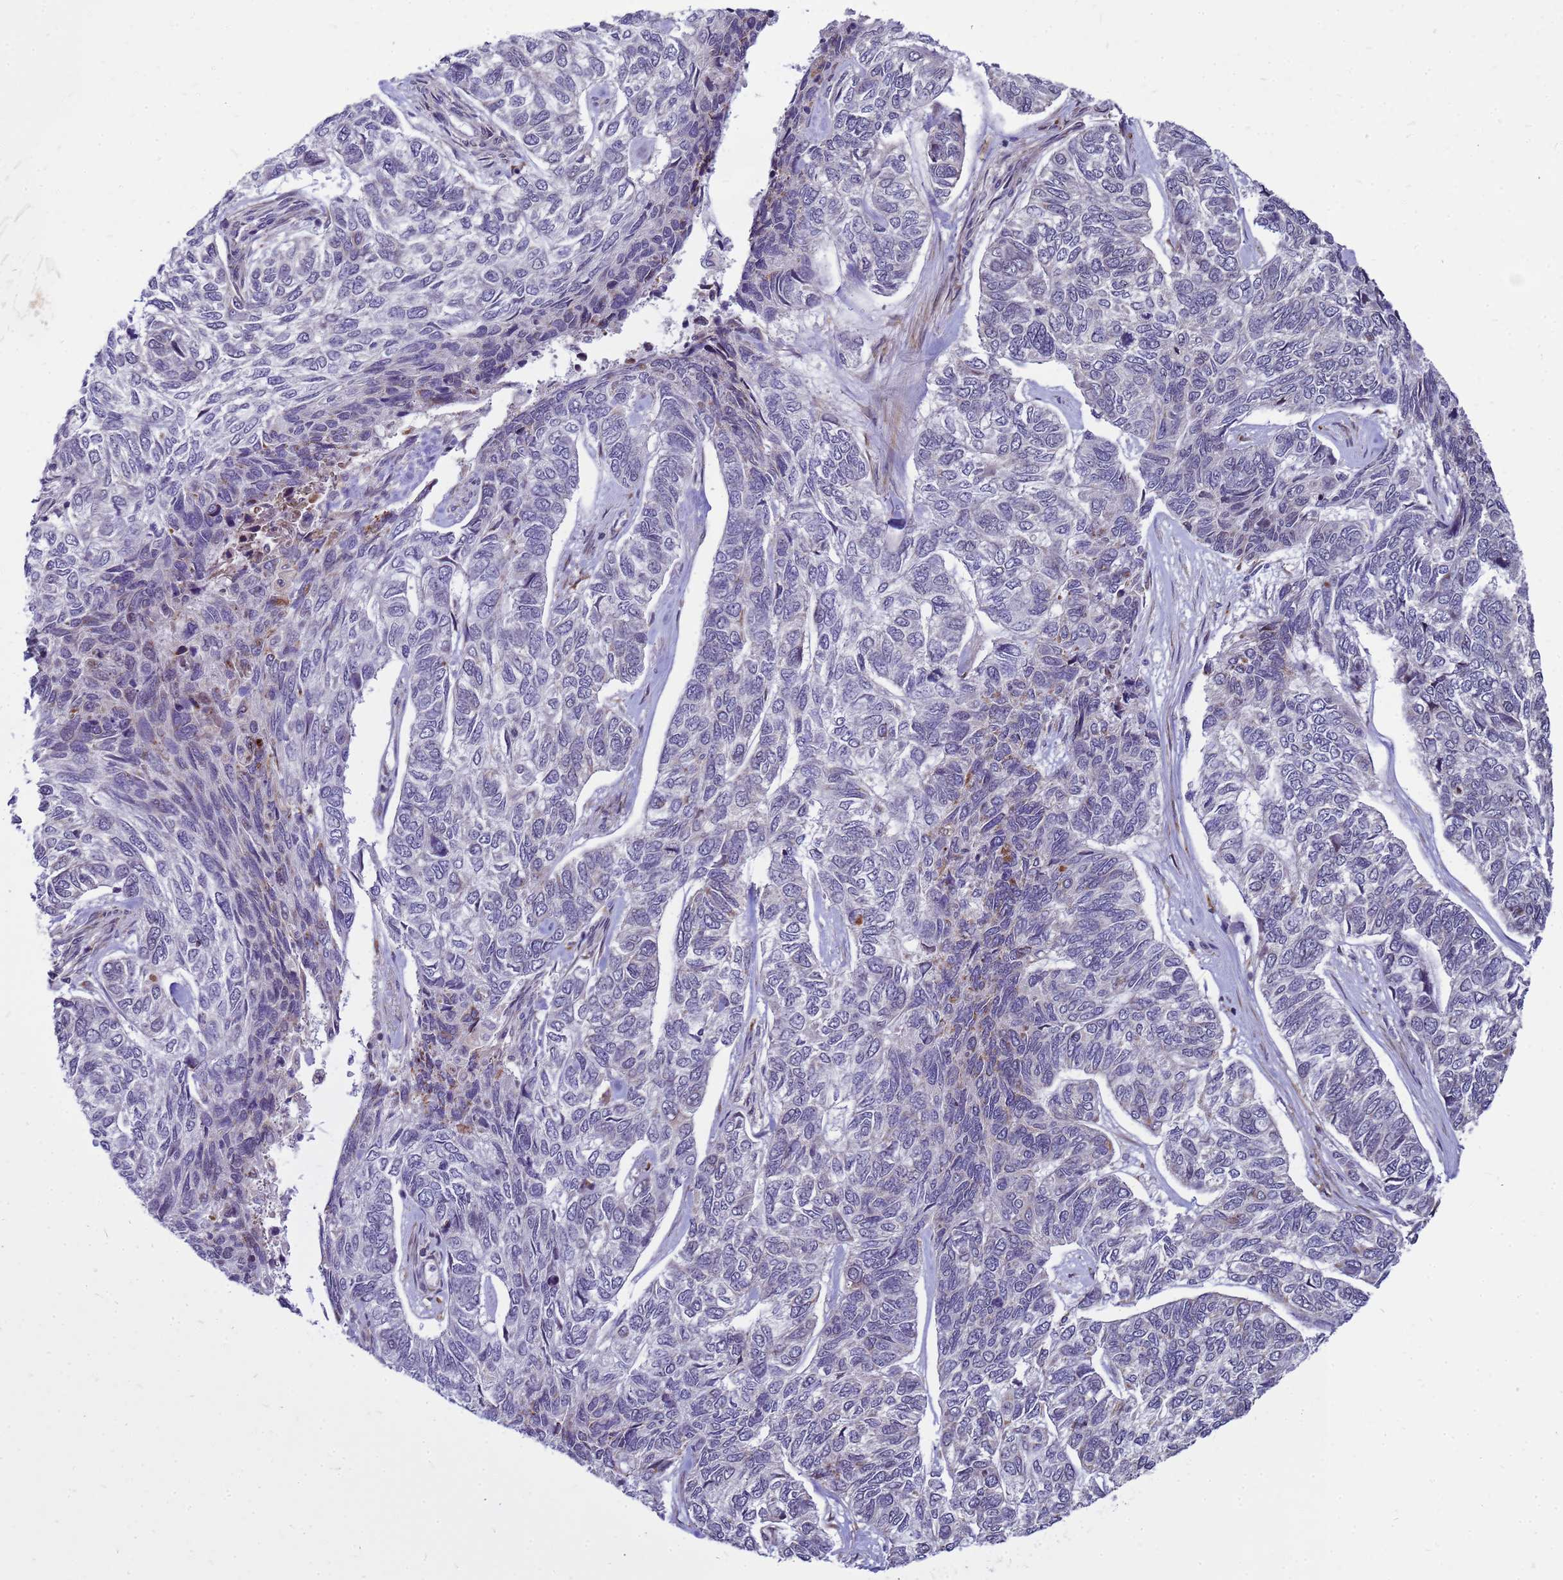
{"staining": {"intensity": "negative", "quantity": "none", "location": "none"}, "tissue": "skin cancer", "cell_type": "Tumor cells", "image_type": "cancer", "snomed": [{"axis": "morphology", "description": "Basal cell carcinoma"}, {"axis": "topography", "description": "Skin"}], "caption": "High magnification brightfield microscopy of skin cancer stained with DAB (3,3'-diaminobenzidine) (brown) and counterstained with hematoxylin (blue): tumor cells show no significant staining. (DAB immunohistochemistry with hematoxylin counter stain).", "gene": "C12orf43", "patient": {"sex": "female", "age": 65}}